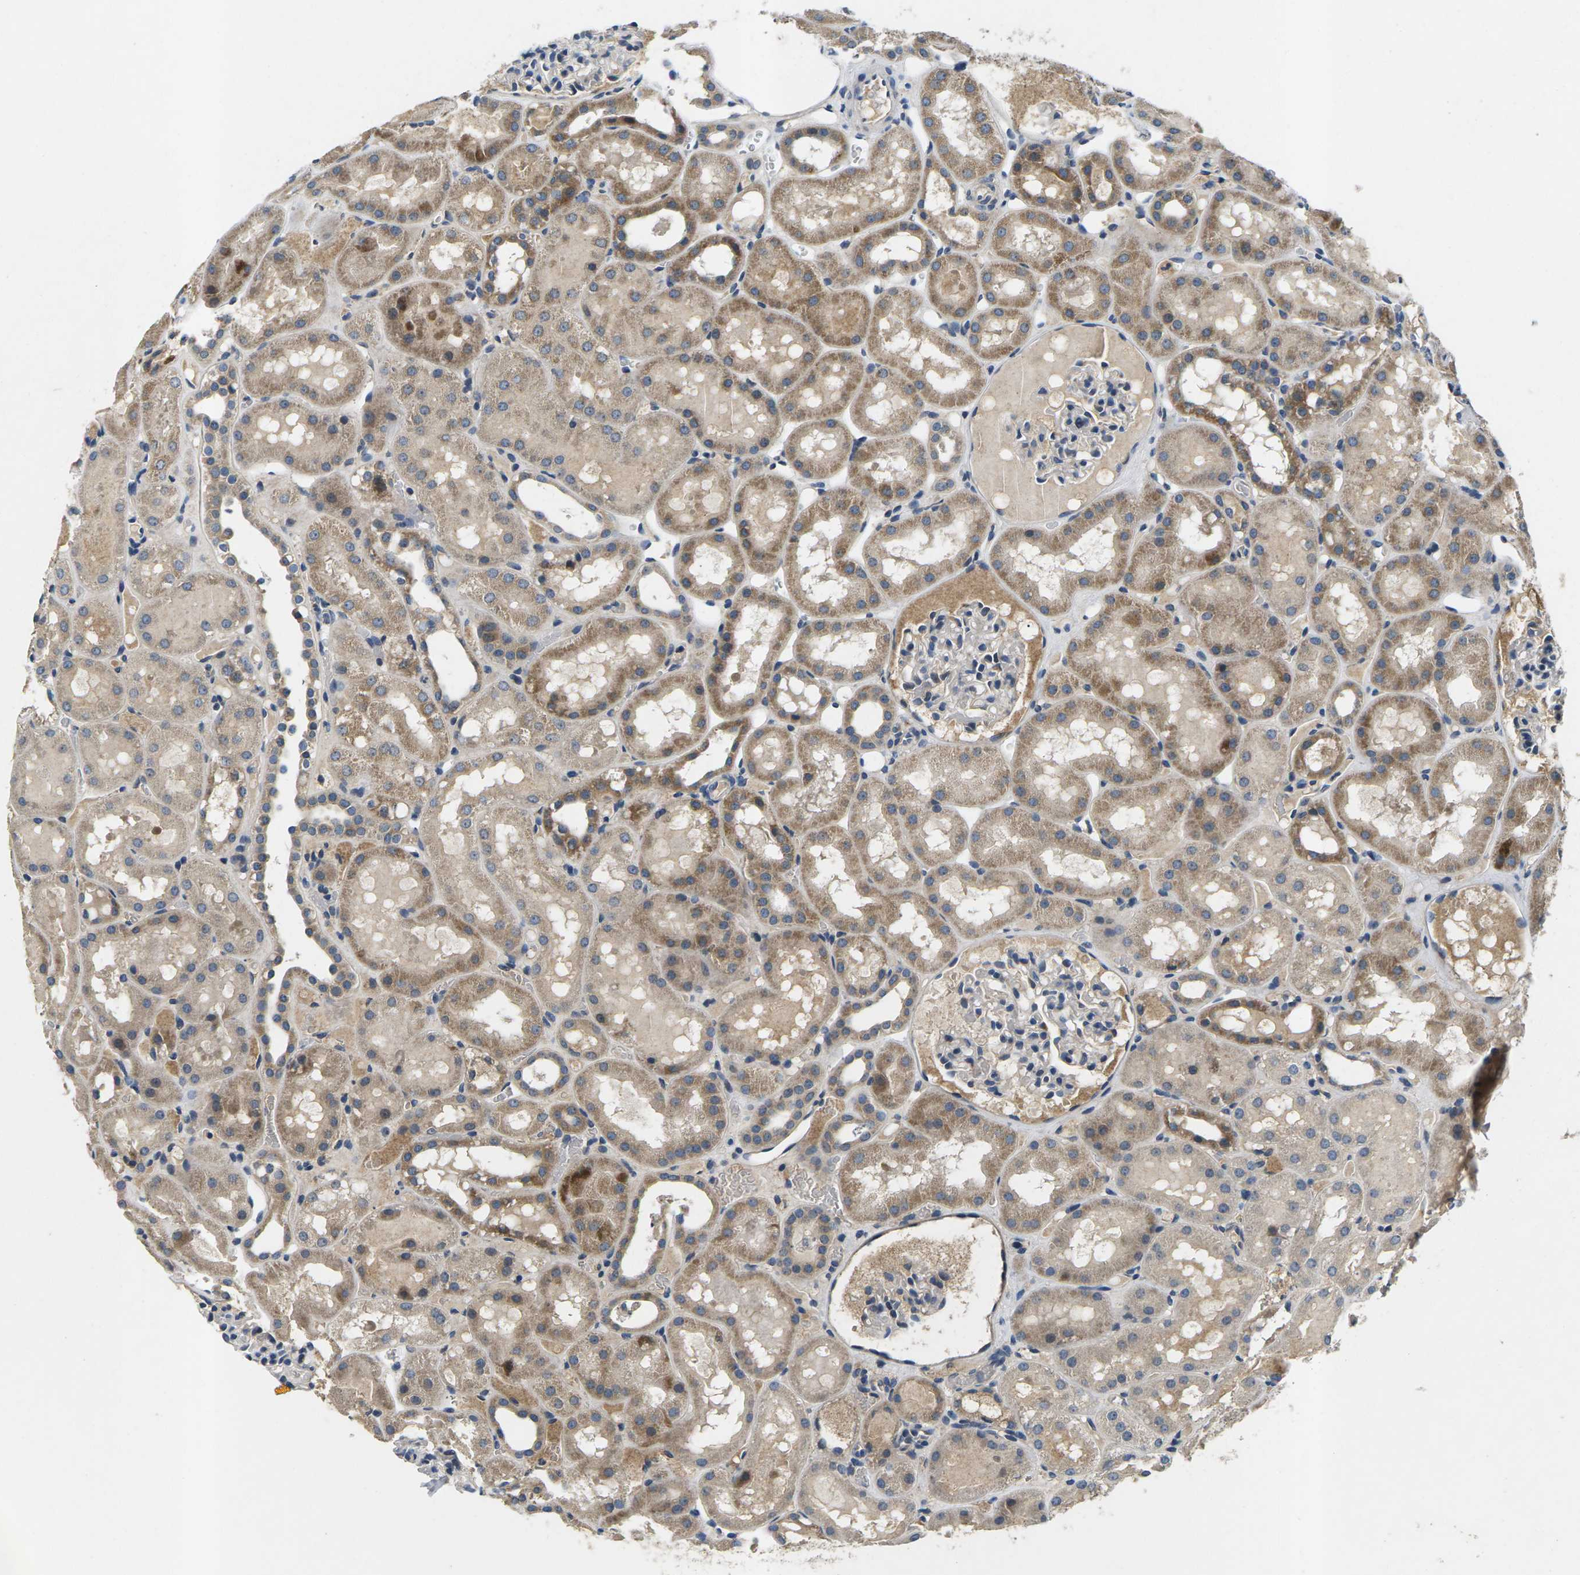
{"staining": {"intensity": "weak", "quantity": "25%-75%", "location": "cytoplasmic/membranous"}, "tissue": "kidney", "cell_type": "Cells in glomeruli", "image_type": "normal", "snomed": [{"axis": "morphology", "description": "Normal tissue, NOS"}, {"axis": "topography", "description": "Kidney"}, {"axis": "topography", "description": "Urinary bladder"}], "caption": "Cells in glomeruli show low levels of weak cytoplasmic/membranous expression in about 25%-75% of cells in normal kidney. Using DAB (brown) and hematoxylin (blue) stains, captured at high magnification using brightfield microscopy.", "gene": "ERGIC3", "patient": {"sex": "male", "age": 16}}